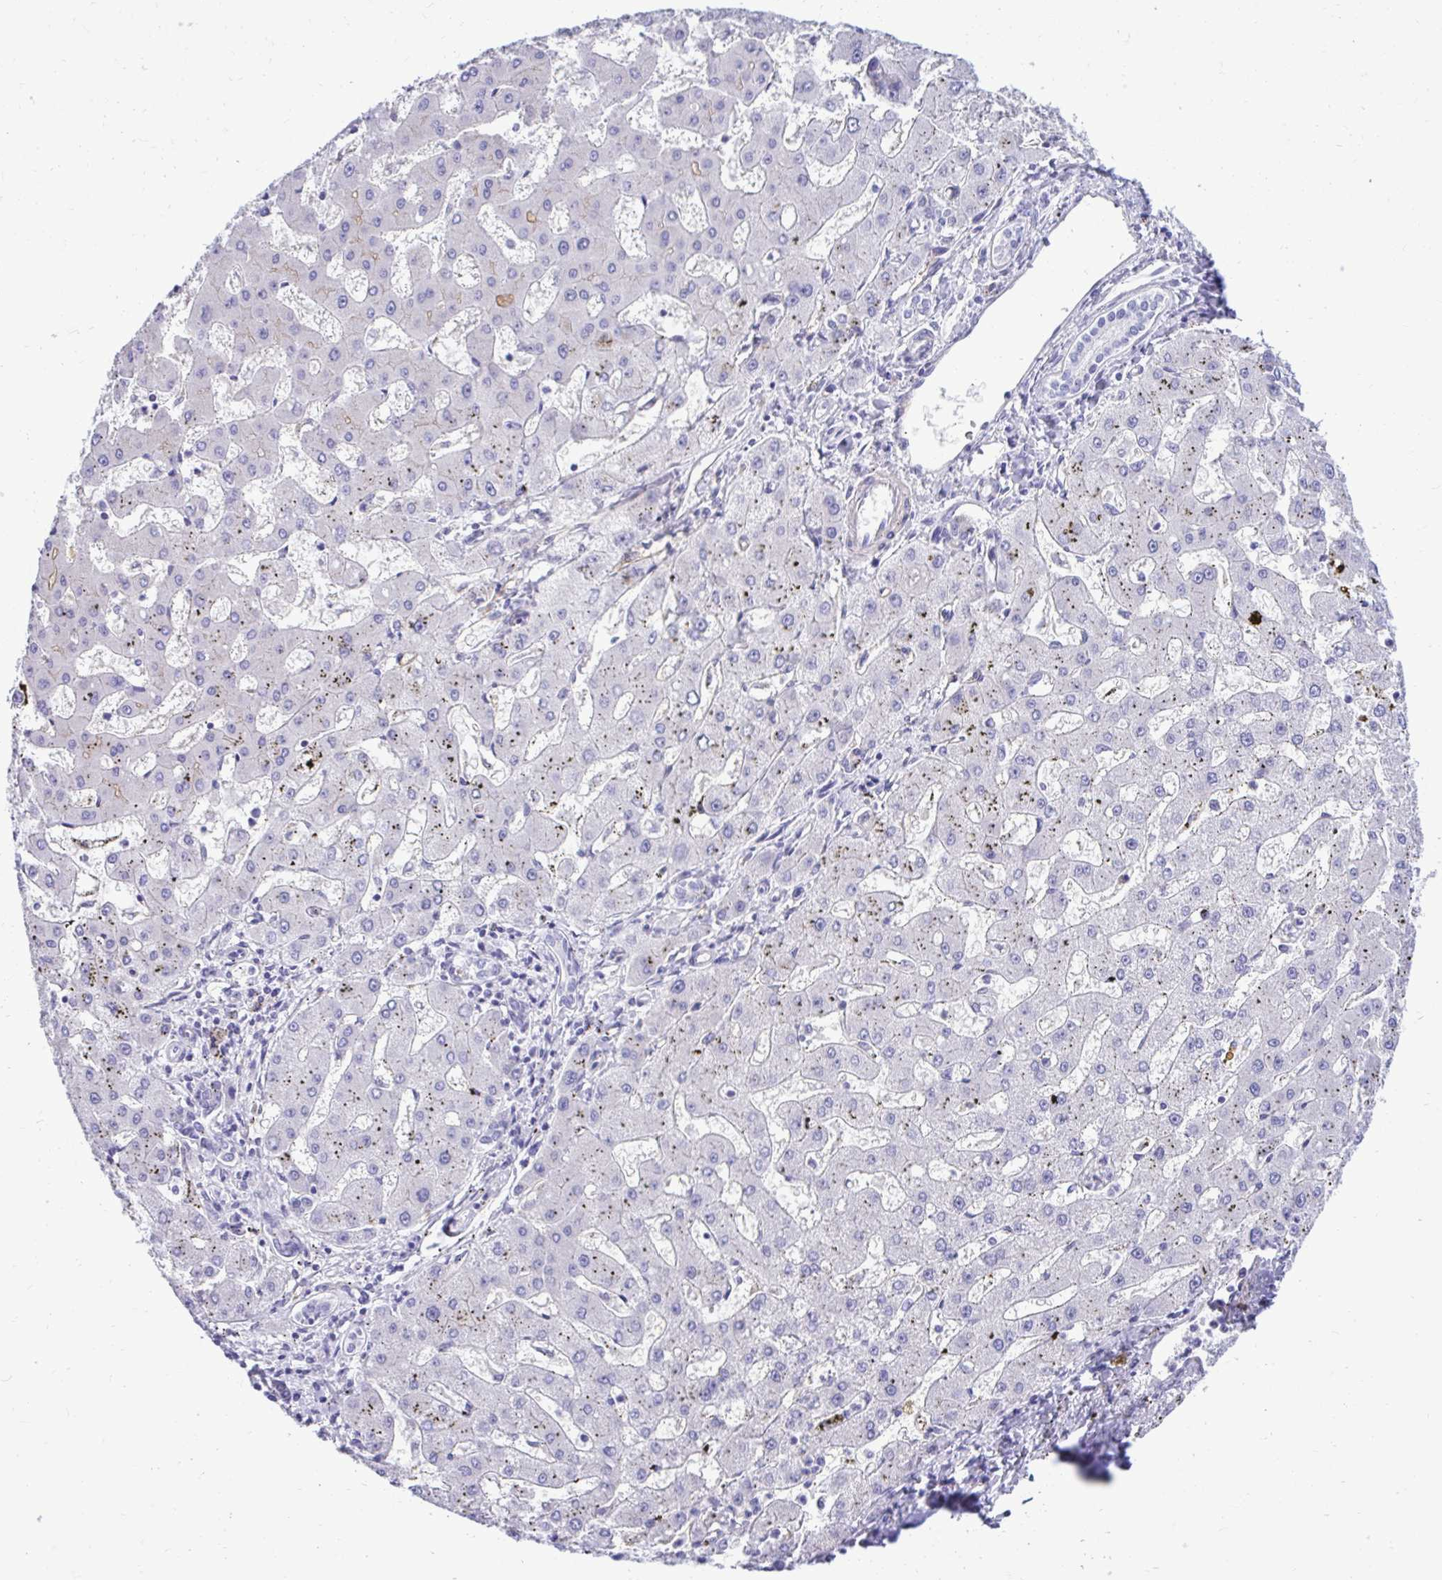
{"staining": {"intensity": "negative", "quantity": "none", "location": "none"}, "tissue": "liver cancer", "cell_type": "Tumor cells", "image_type": "cancer", "snomed": [{"axis": "morphology", "description": "Carcinoma, Hepatocellular, NOS"}, {"axis": "topography", "description": "Liver"}], "caption": "High power microscopy image of an immunohistochemistry histopathology image of liver hepatocellular carcinoma, revealing no significant staining in tumor cells.", "gene": "ABCG2", "patient": {"sex": "male", "age": 67}}